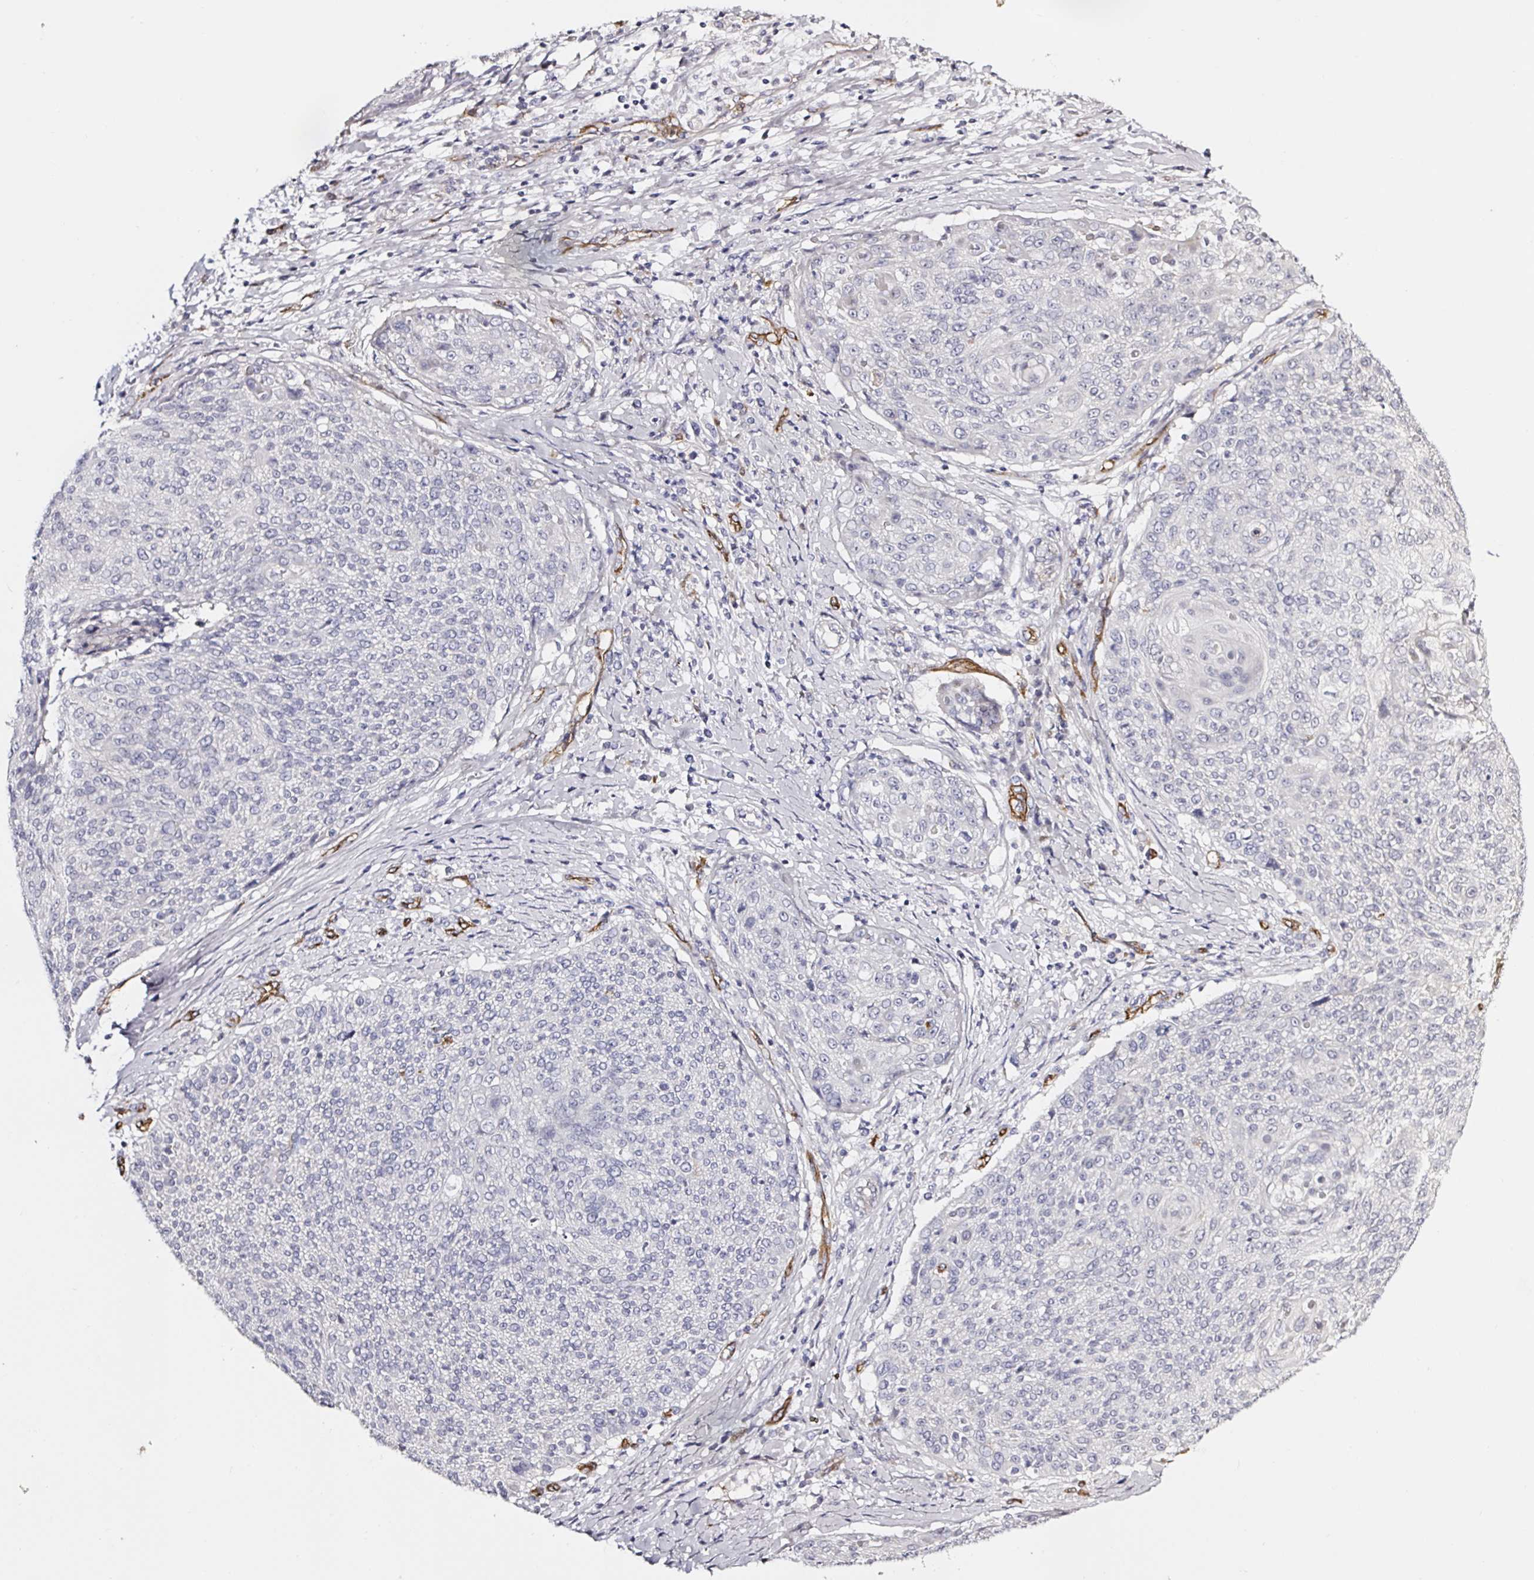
{"staining": {"intensity": "negative", "quantity": "none", "location": "none"}, "tissue": "cervical cancer", "cell_type": "Tumor cells", "image_type": "cancer", "snomed": [{"axis": "morphology", "description": "Squamous cell carcinoma, NOS"}, {"axis": "topography", "description": "Cervix"}], "caption": "High magnification brightfield microscopy of cervical cancer (squamous cell carcinoma) stained with DAB (3,3'-diaminobenzidine) (brown) and counterstained with hematoxylin (blue): tumor cells show no significant staining.", "gene": "ACSBG2", "patient": {"sex": "female", "age": 31}}